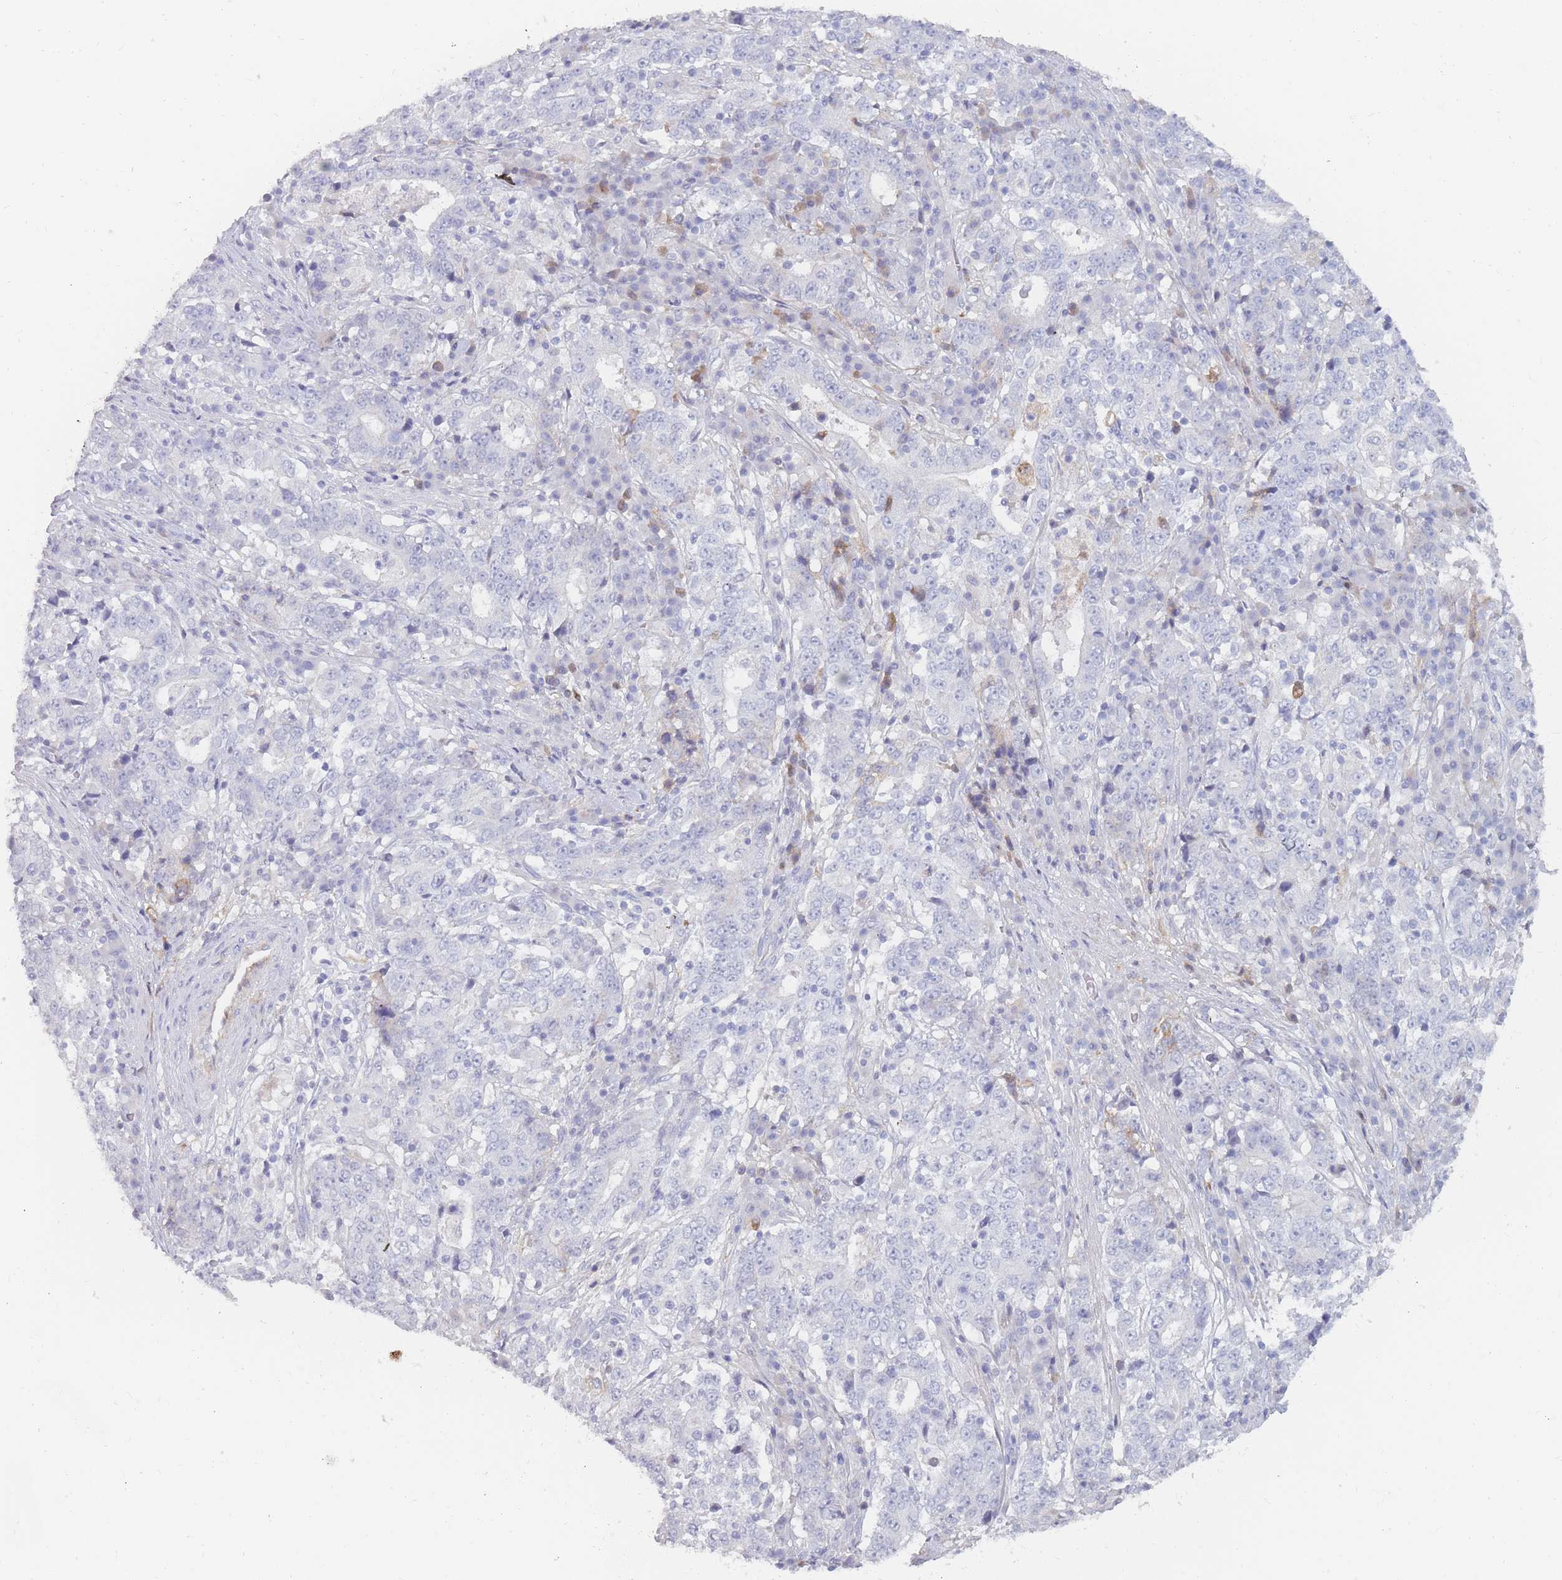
{"staining": {"intensity": "negative", "quantity": "none", "location": "none"}, "tissue": "stomach cancer", "cell_type": "Tumor cells", "image_type": "cancer", "snomed": [{"axis": "morphology", "description": "Adenocarcinoma, NOS"}, {"axis": "topography", "description": "Stomach"}], "caption": "Tumor cells are negative for protein expression in human stomach cancer. Nuclei are stained in blue.", "gene": "PRG4", "patient": {"sex": "male", "age": 59}}